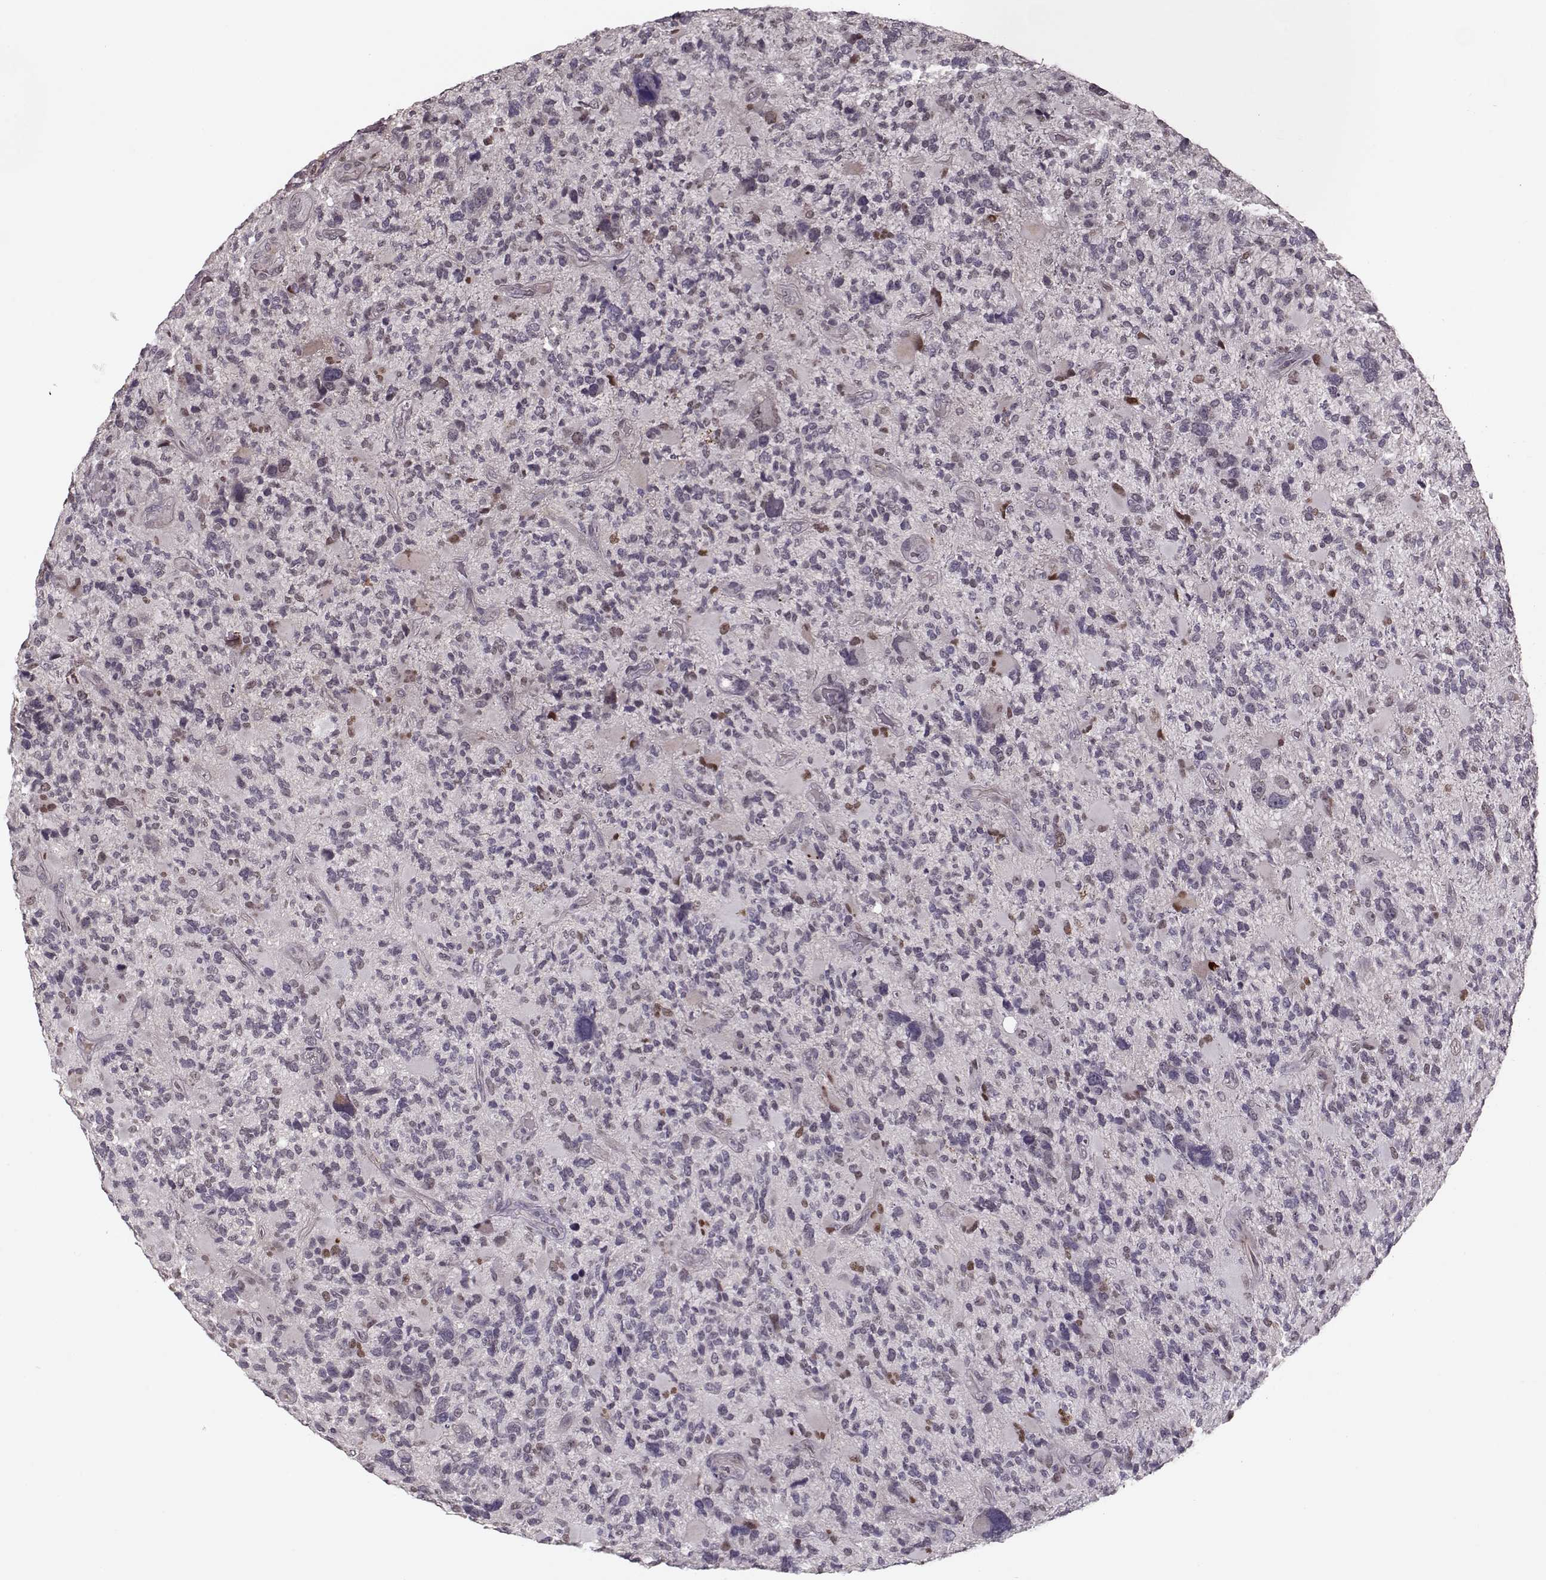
{"staining": {"intensity": "negative", "quantity": "none", "location": "none"}, "tissue": "glioma", "cell_type": "Tumor cells", "image_type": "cancer", "snomed": [{"axis": "morphology", "description": "Glioma, malignant, High grade"}, {"axis": "topography", "description": "Brain"}], "caption": "Immunohistochemistry of malignant glioma (high-grade) displays no staining in tumor cells.", "gene": "DNAI3", "patient": {"sex": "female", "age": 71}}